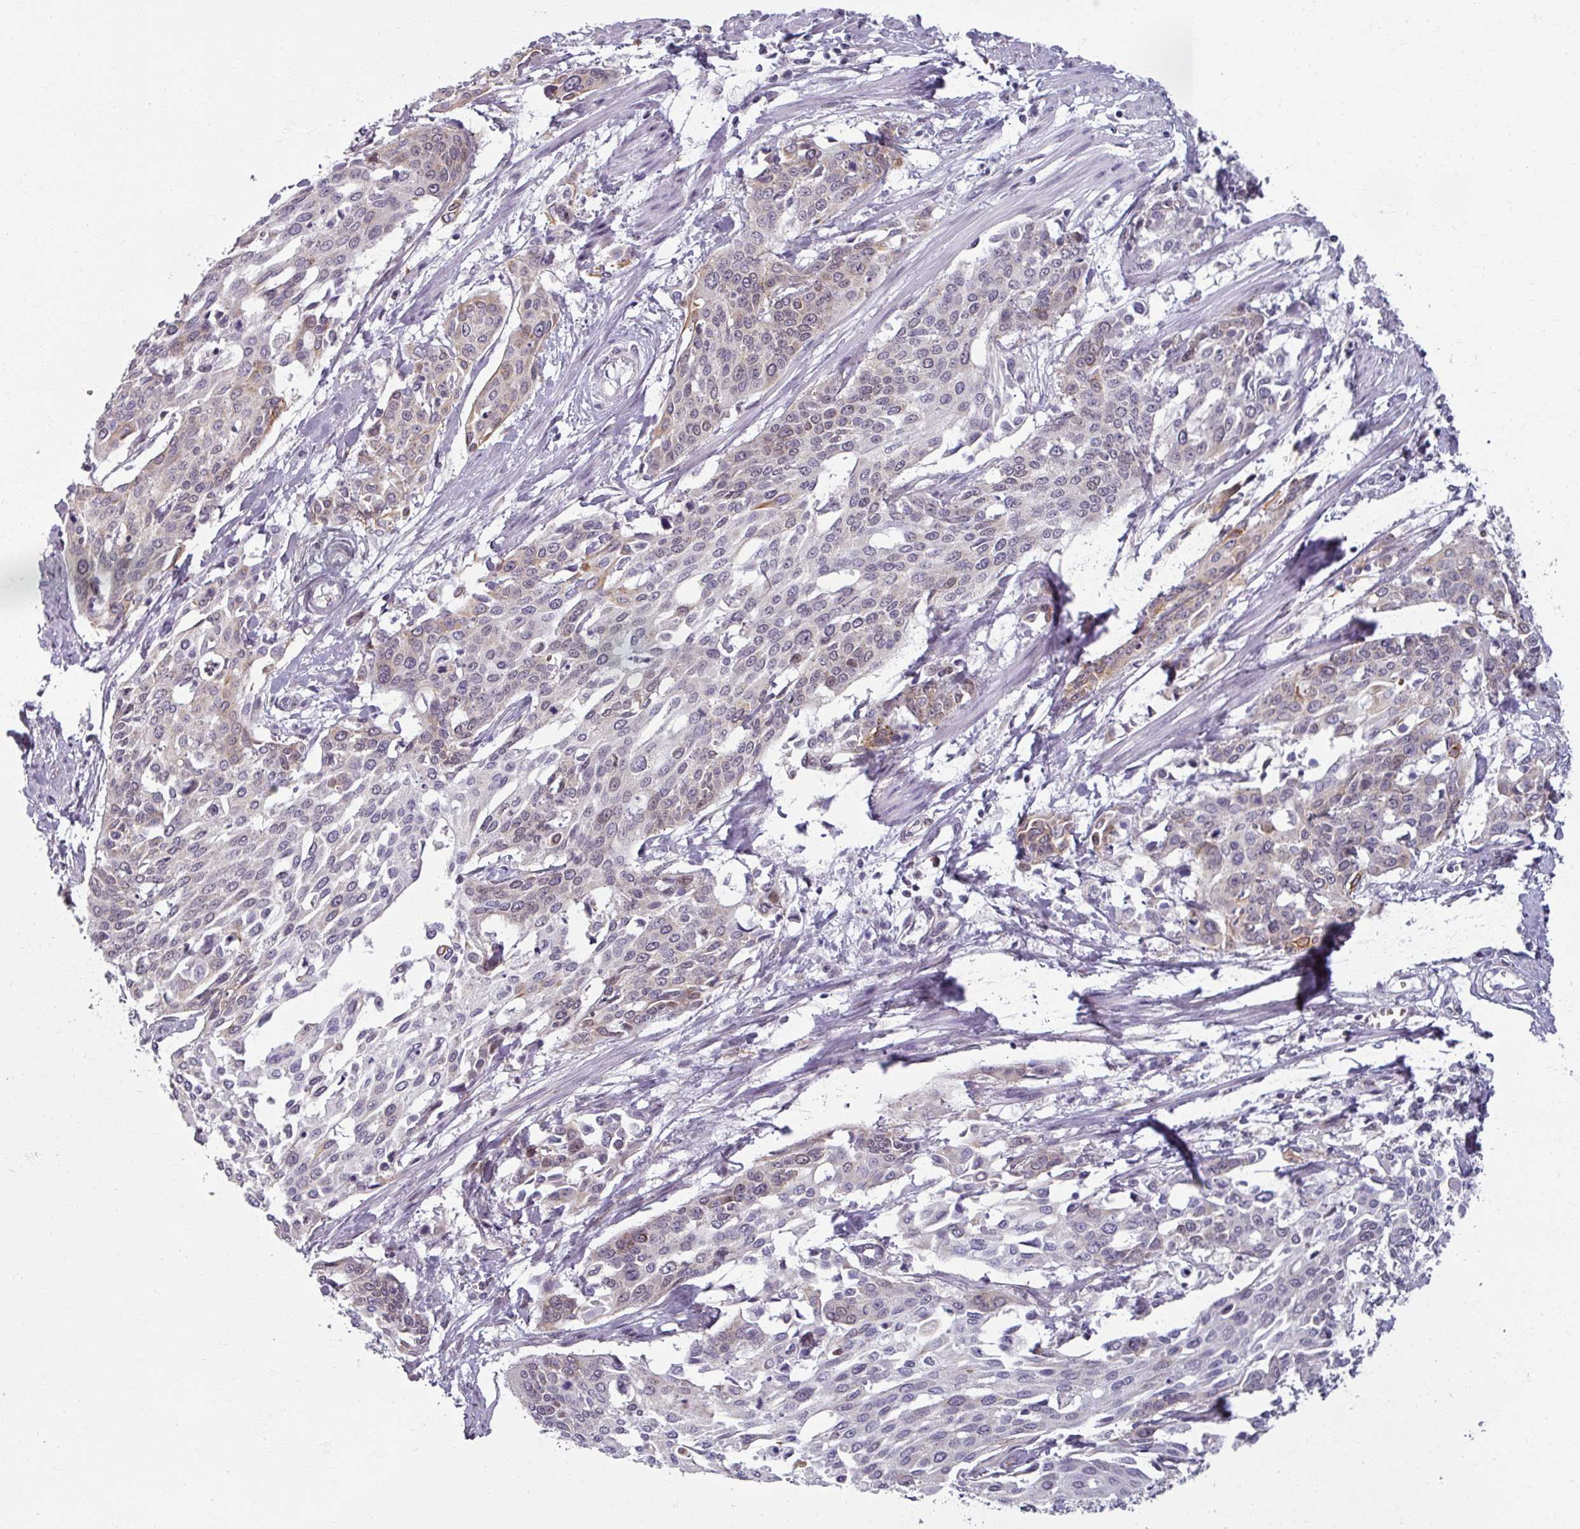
{"staining": {"intensity": "weak", "quantity": "<25%", "location": "cytoplasmic/membranous"}, "tissue": "cervical cancer", "cell_type": "Tumor cells", "image_type": "cancer", "snomed": [{"axis": "morphology", "description": "Squamous cell carcinoma, NOS"}, {"axis": "topography", "description": "Cervix"}], "caption": "The IHC photomicrograph has no significant staining in tumor cells of cervical squamous cell carcinoma tissue.", "gene": "RIPOR3", "patient": {"sex": "female", "age": 44}}